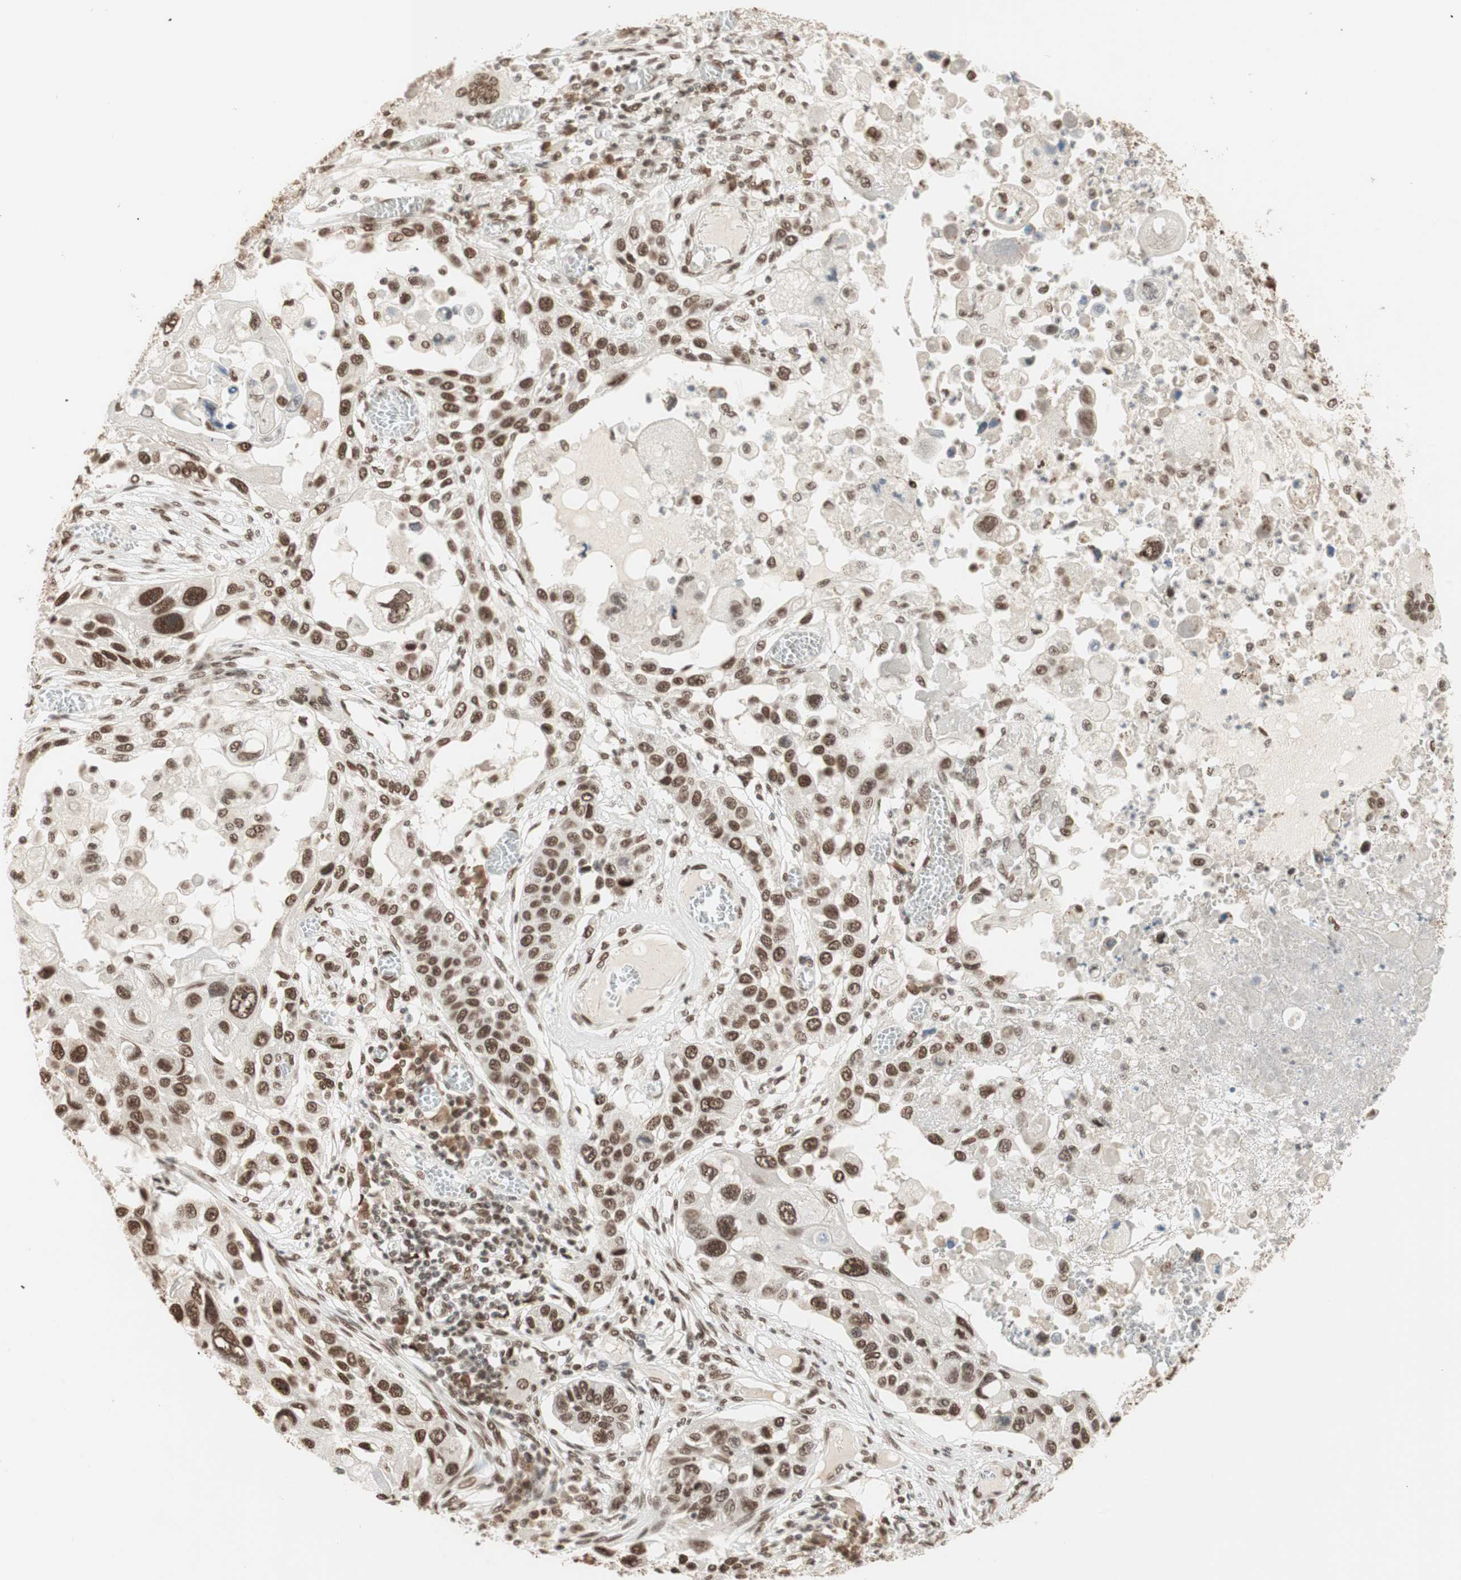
{"staining": {"intensity": "strong", "quantity": ">75%", "location": "nuclear"}, "tissue": "lung cancer", "cell_type": "Tumor cells", "image_type": "cancer", "snomed": [{"axis": "morphology", "description": "Squamous cell carcinoma, NOS"}, {"axis": "topography", "description": "Lung"}], "caption": "Tumor cells exhibit high levels of strong nuclear expression in about >75% of cells in human lung cancer. The staining was performed using DAB (3,3'-diaminobenzidine), with brown indicating positive protein expression. Nuclei are stained blue with hematoxylin.", "gene": "SMARCE1", "patient": {"sex": "male", "age": 71}}